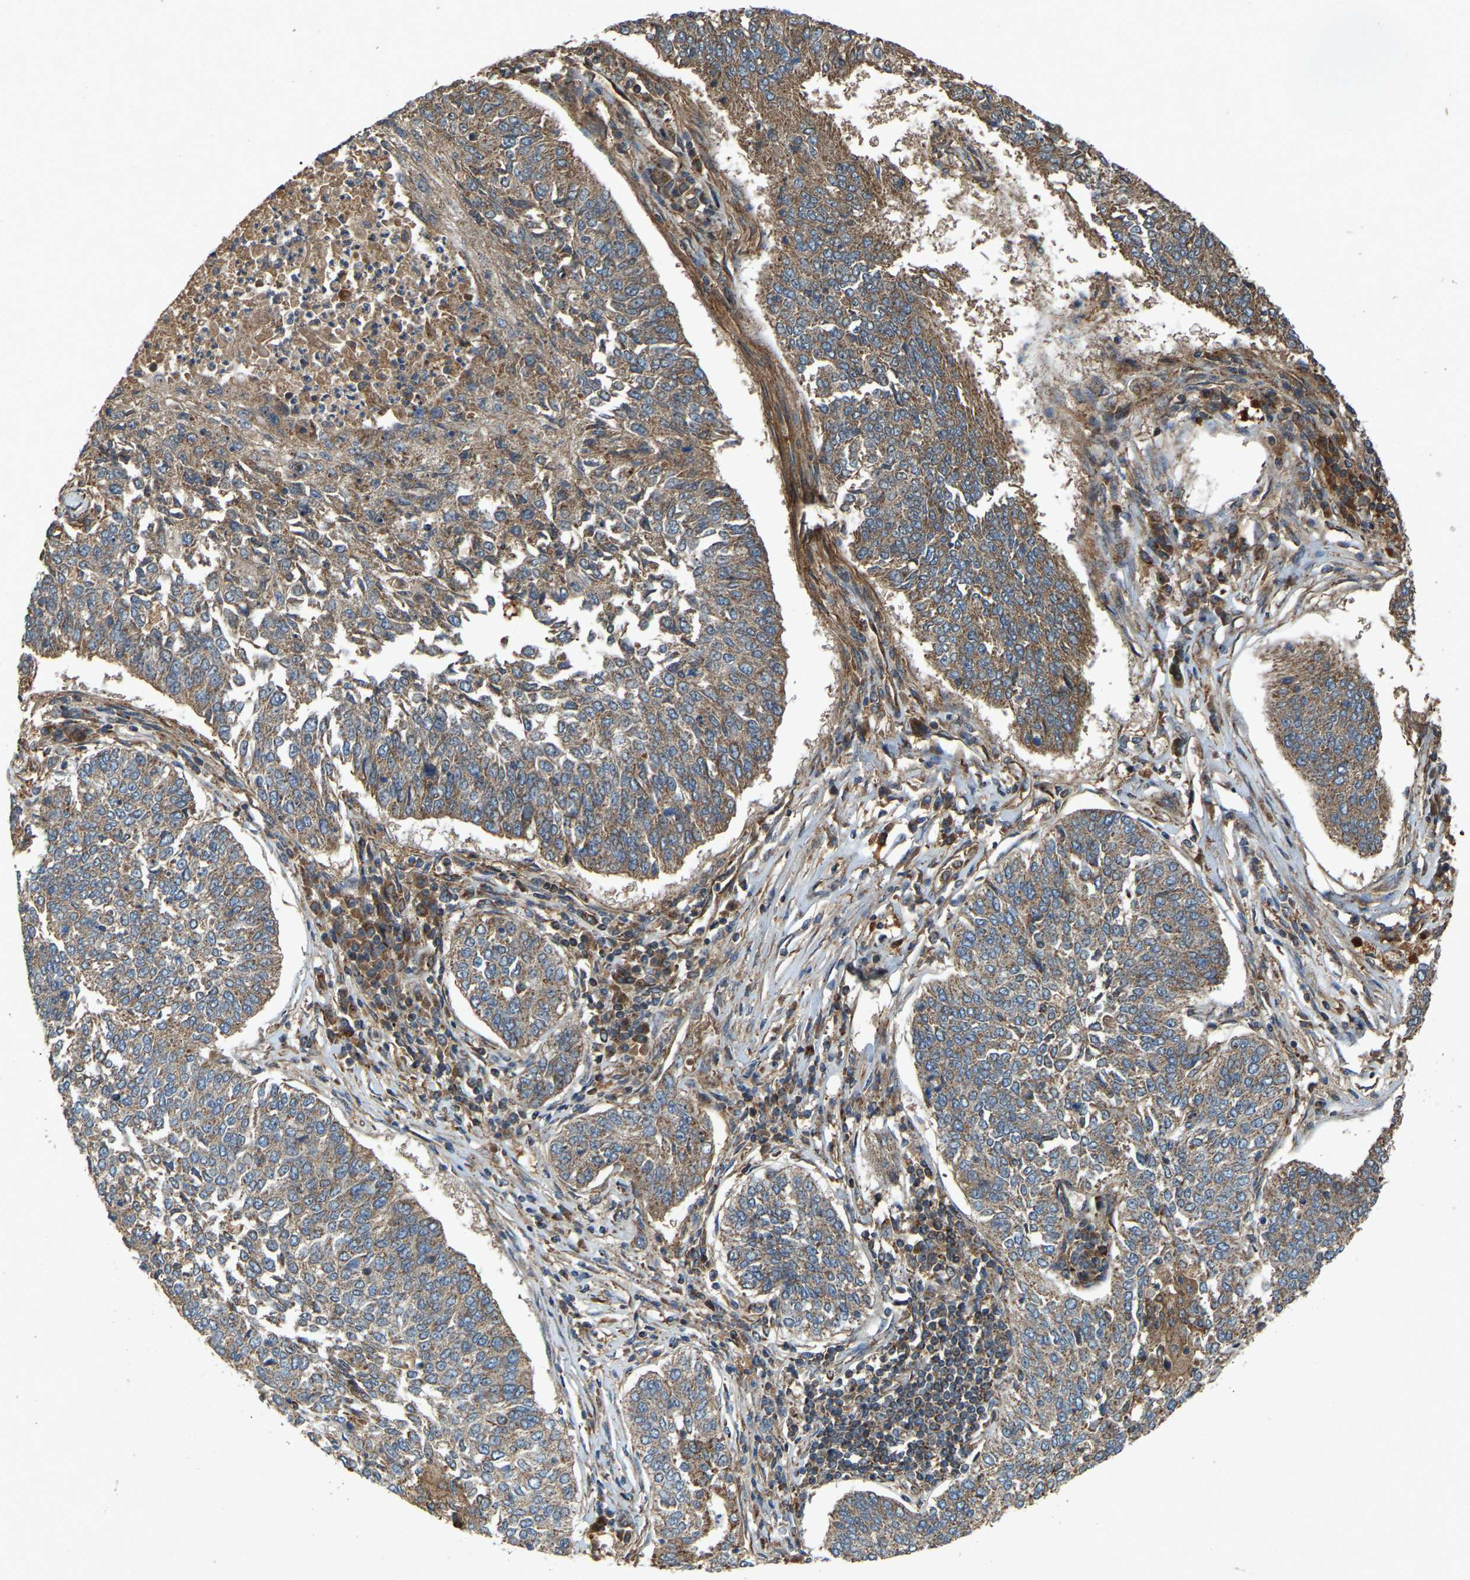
{"staining": {"intensity": "moderate", "quantity": ">75%", "location": "cytoplasmic/membranous"}, "tissue": "lung cancer", "cell_type": "Tumor cells", "image_type": "cancer", "snomed": [{"axis": "morphology", "description": "Normal tissue, NOS"}, {"axis": "morphology", "description": "Squamous cell carcinoma, NOS"}, {"axis": "topography", "description": "Cartilage tissue"}, {"axis": "topography", "description": "Bronchus"}, {"axis": "topography", "description": "Lung"}], "caption": "Immunohistochemistry histopathology image of neoplastic tissue: lung cancer stained using IHC demonstrates medium levels of moderate protein expression localized specifically in the cytoplasmic/membranous of tumor cells, appearing as a cytoplasmic/membranous brown color.", "gene": "SAMD9L", "patient": {"sex": "female", "age": 49}}